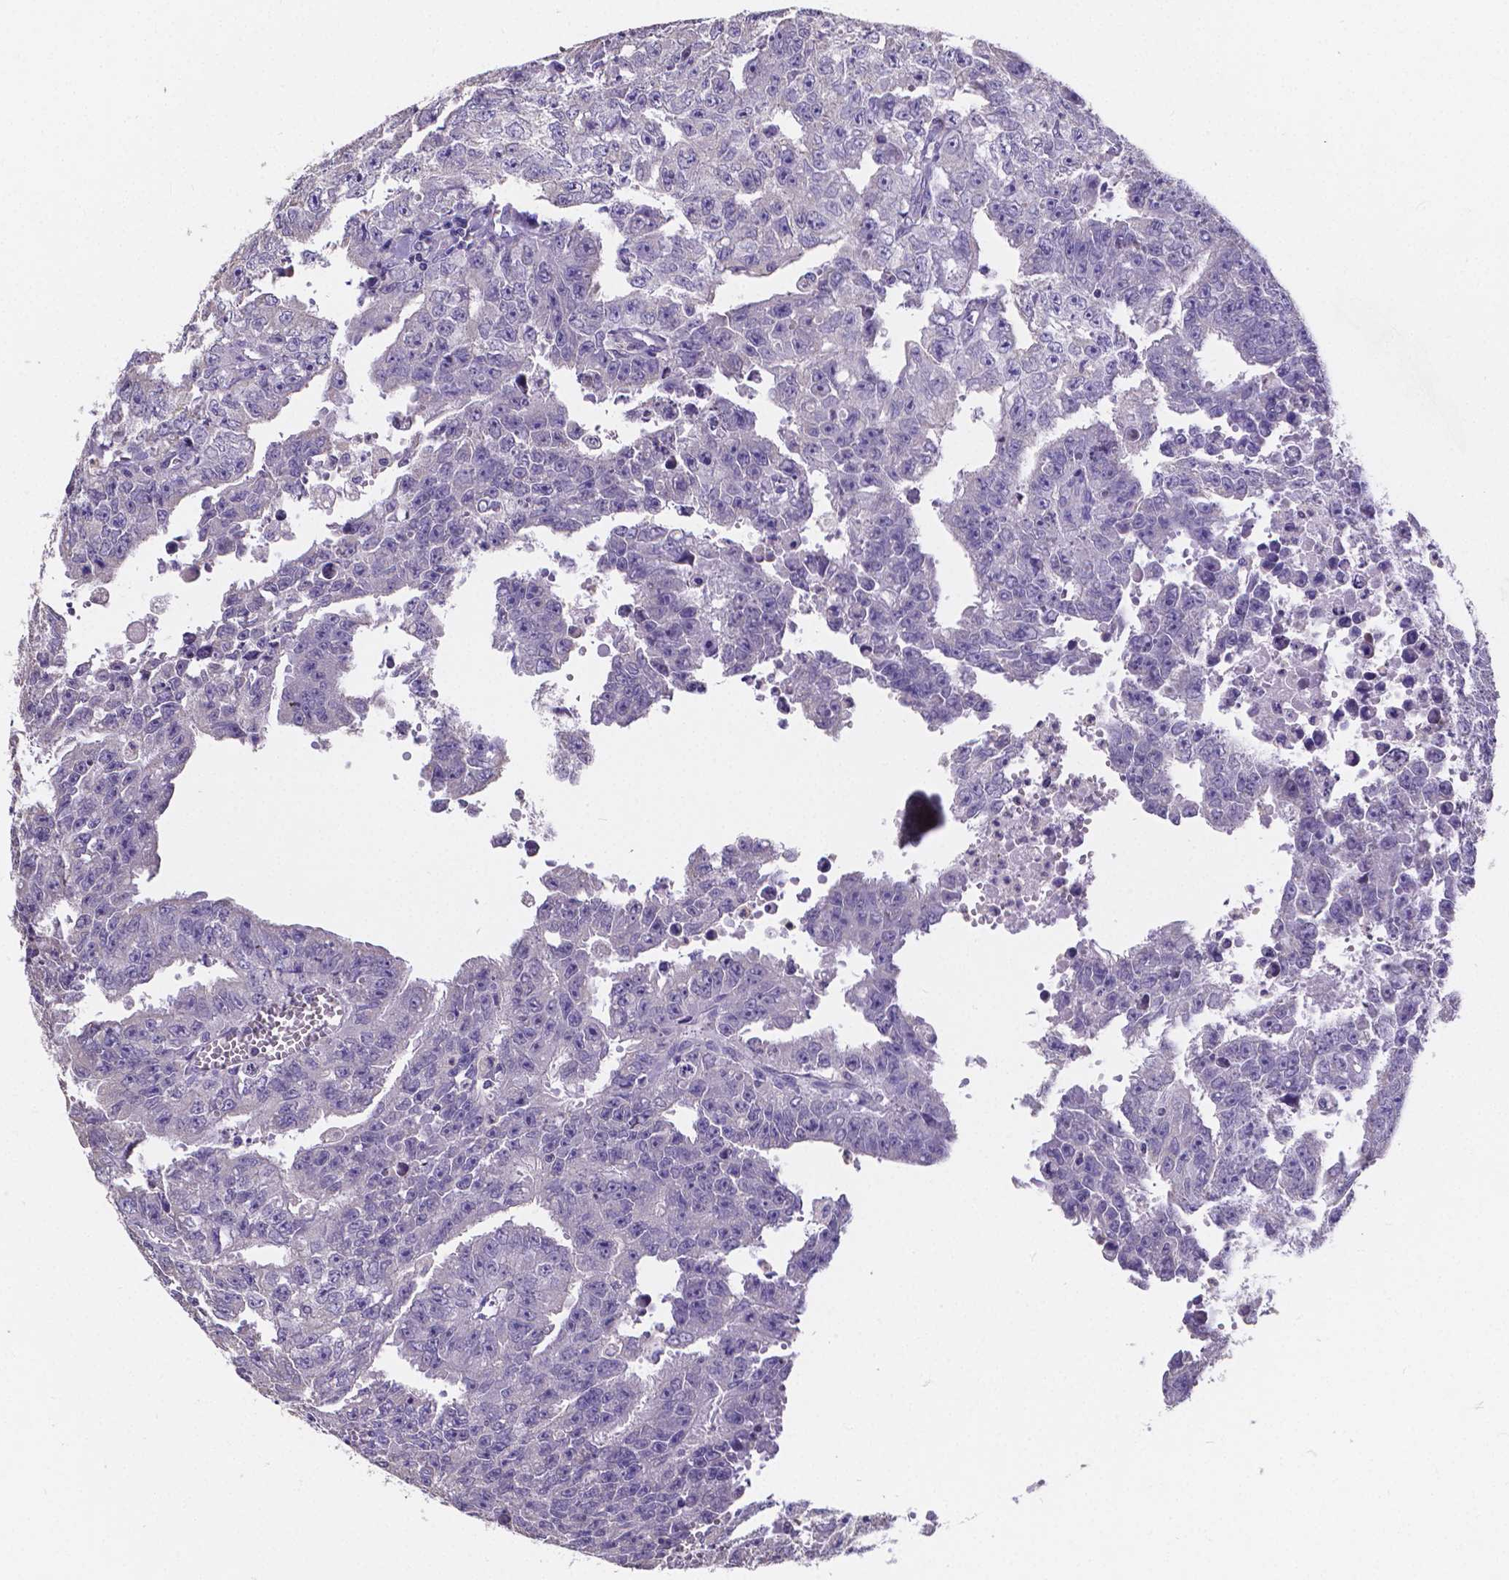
{"staining": {"intensity": "negative", "quantity": "none", "location": "none"}, "tissue": "testis cancer", "cell_type": "Tumor cells", "image_type": "cancer", "snomed": [{"axis": "morphology", "description": "Carcinoma, Embryonal, NOS"}, {"axis": "morphology", "description": "Teratoma, malignant, NOS"}, {"axis": "topography", "description": "Testis"}], "caption": "Immunohistochemistry histopathology image of testis cancer stained for a protein (brown), which shows no positivity in tumor cells.", "gene": "ATP6V1D", "patient": {"sex": "male", "age": 24}}